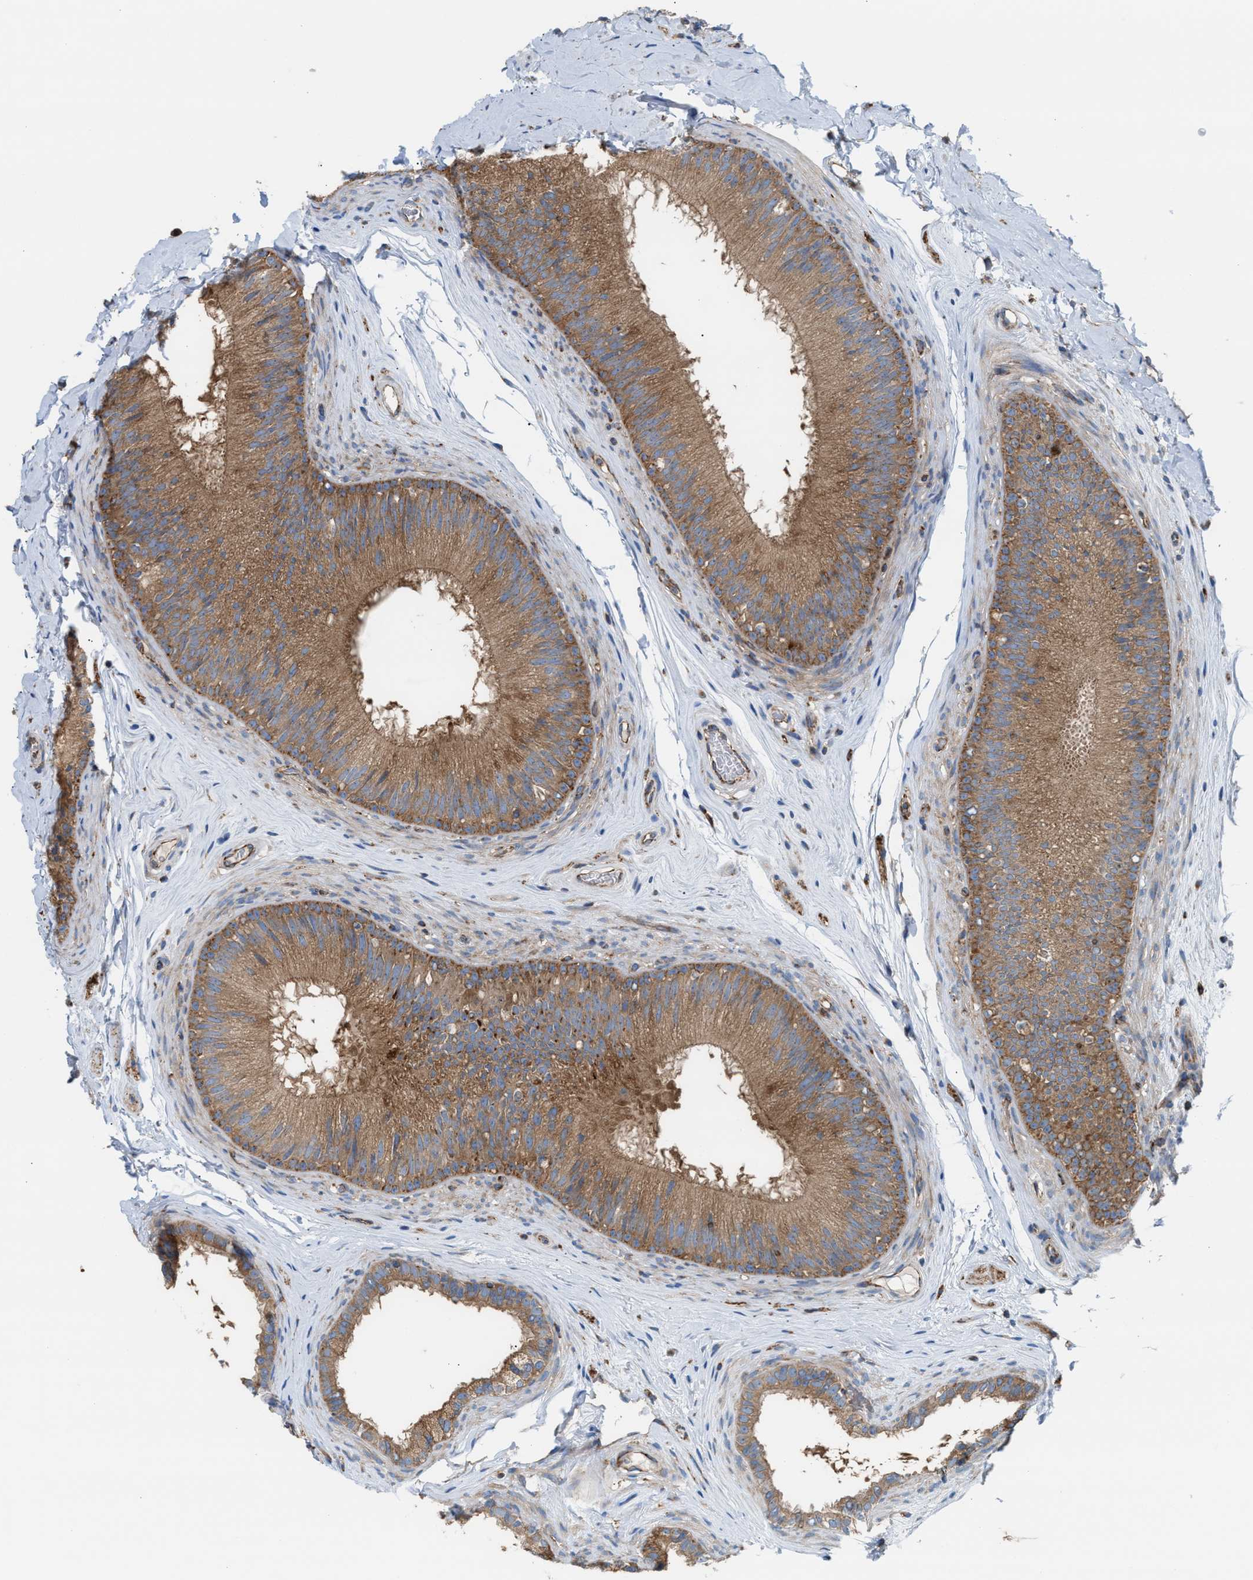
{"staining": {"intensity": "moderate", "quantity": ">75%", "location": "cytoplasmic/membranous"}, "tissue": "epididymis", "cell_type": "Glandular cells", "image_type": "normal", "snomed": [{"axis": "morphology", "description": "Normal tissue, NOS"}, {"axis": "topography", "description": "Testis"}, {"axis": "topography", "description": "Epididymis"}], "caption": "Protein staining by immunohistochemistry reveals moderate cytoplasmic/membranous expression in about >75% of glandular cells in benign epididymis.", "gene": "TBC1D15", "patient": {"sex": "male", "age": 36}}